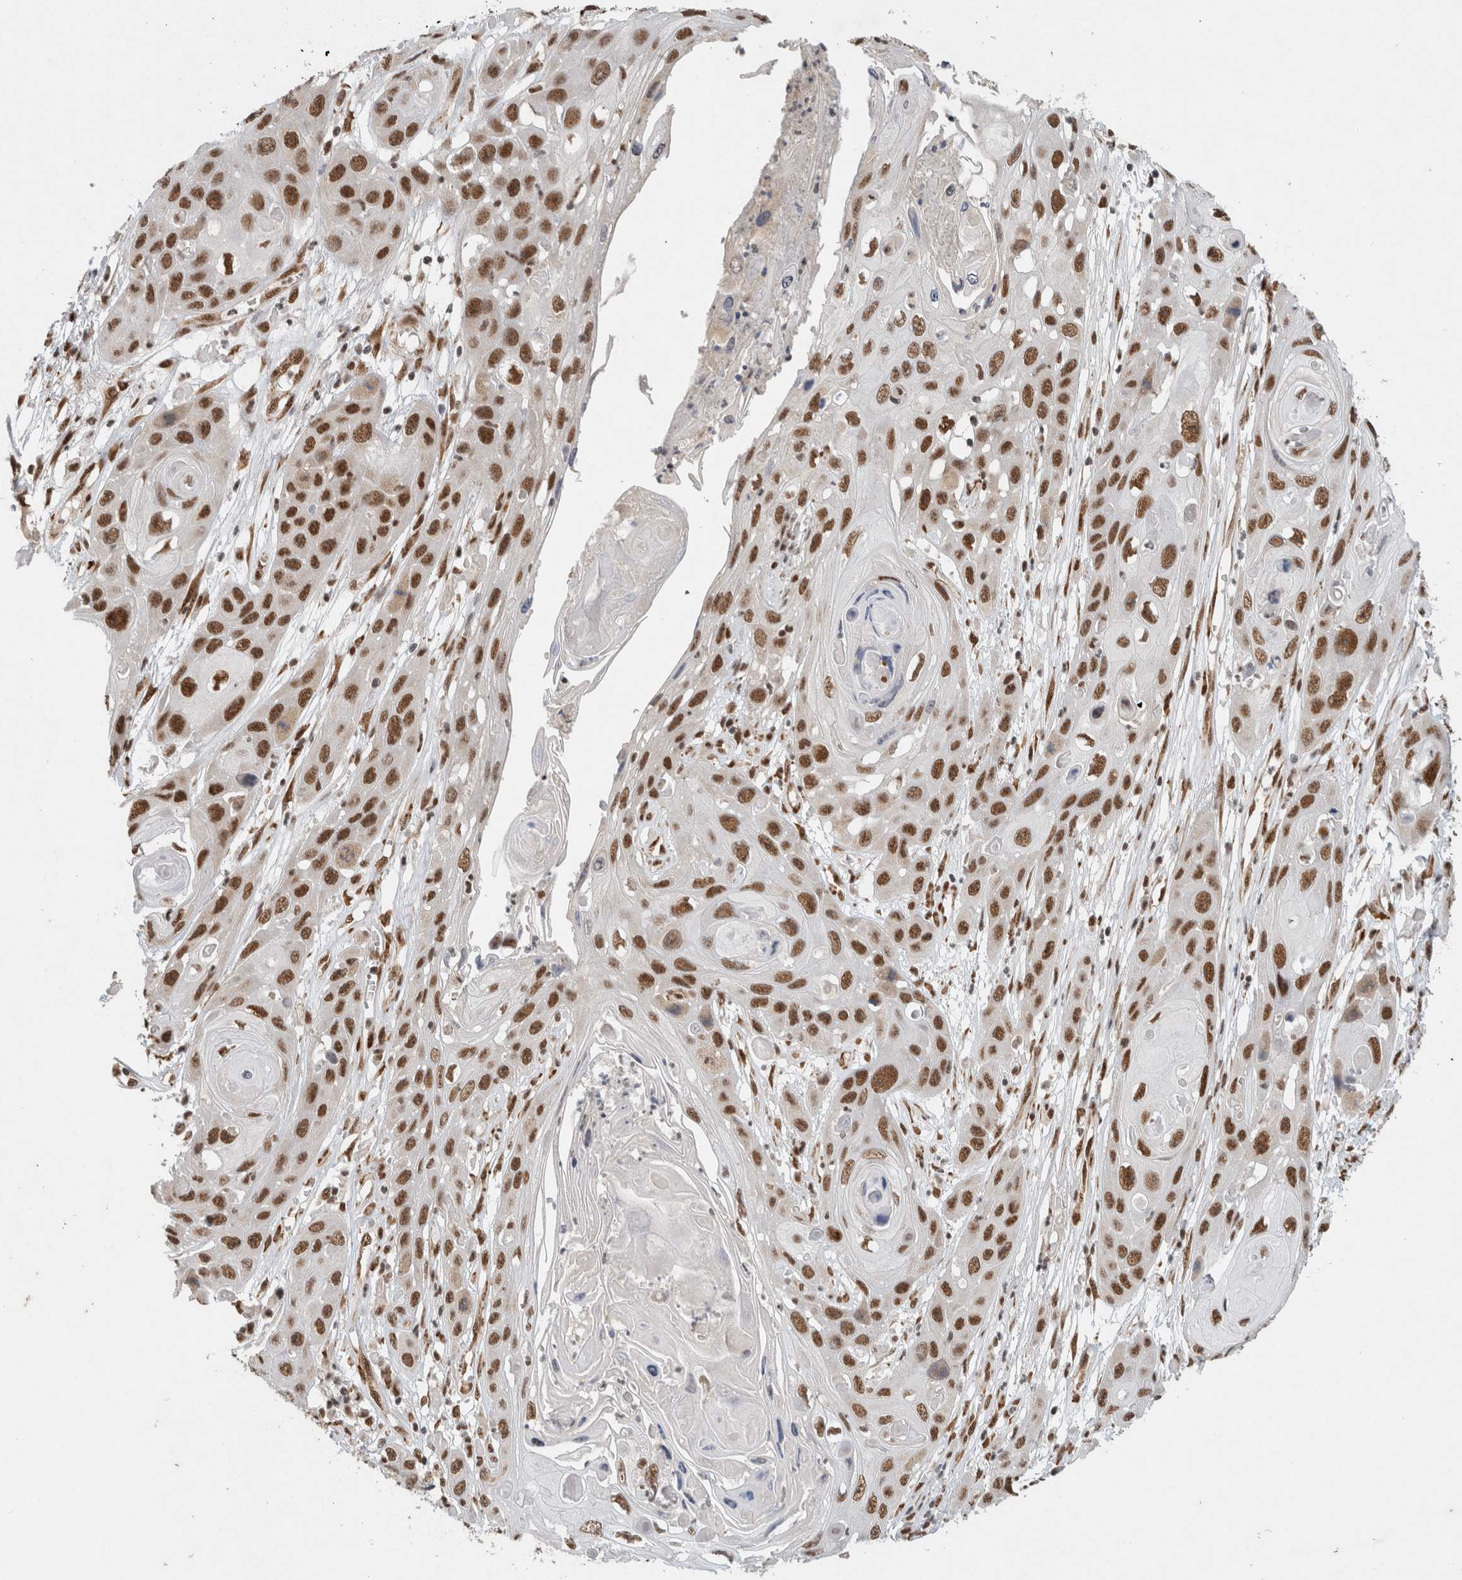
{"staining": {"intensity": "strong", "quantity": ">75%", "location": "nuclear"}, "tissue": "skin cancer", "cell_type": "Tumor cells", "image_type": "cancer", "snomed": [{"axis": "morphology", "description": "Squamous cell carcinoma, NOS"}, {"axis": "topography", "description": "Skin"}], "caption": "Immunohistochemical staining of human skin cancer (squamous cell carcinoma) exhibits high levels of strong nuclear staining in approximately >75% of tumor cells.", "gene": "DDX42", "patient": {"sex": "male", "age": 55}}